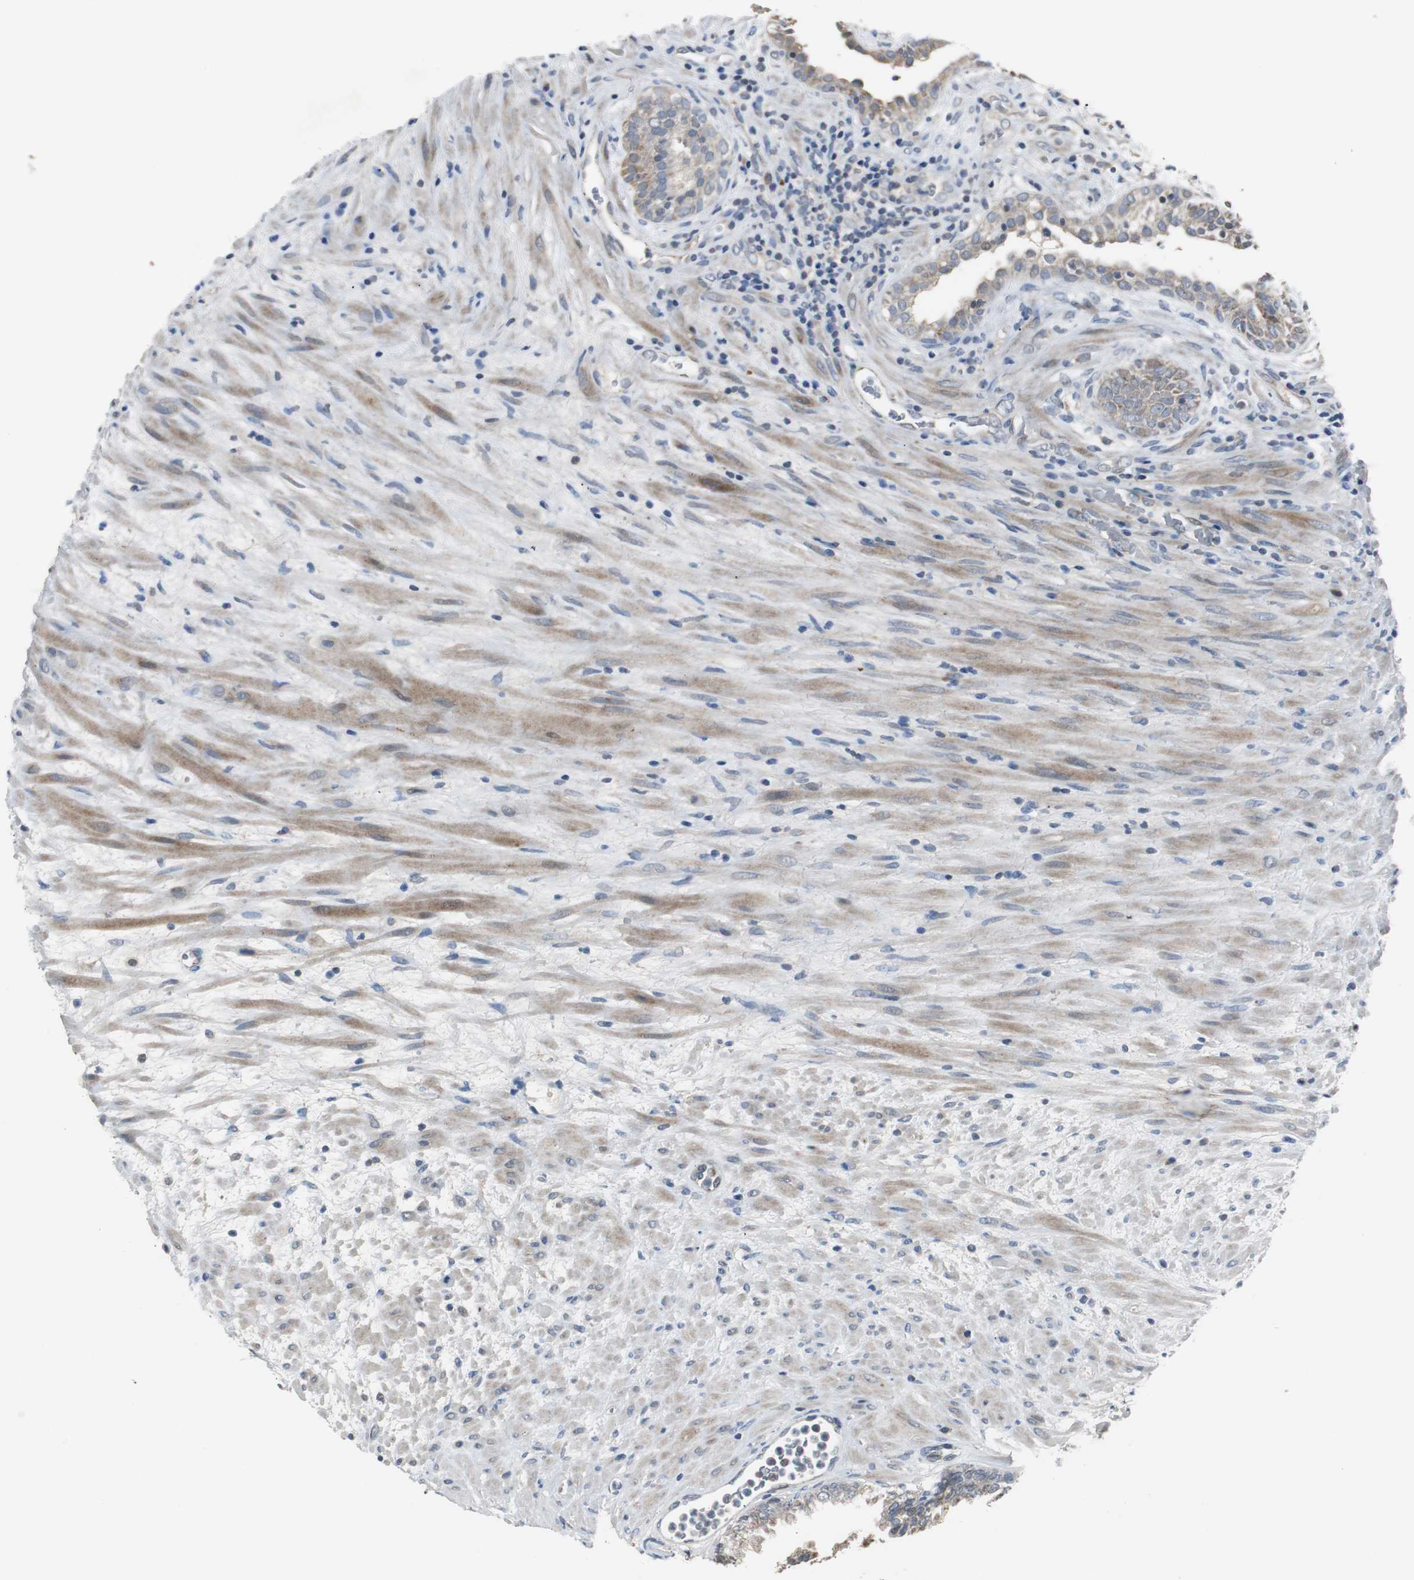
{"staining": {"intensity": "negative", "quantity": "none", "location": "none"}, "tissue": "prostate", "cell_type": "Glandular cells", "image_type": "normal", "snomed": [{"axis": "morphology", "description": "Normal tissue, NOS"}, {"axis": "topography", "description": "Prostate"}], "caption": "IHC histopathology image of normal prostate: prostate stained with DAB (3,3'-diaminobenzidine) displays no significant protein positivity in glandular cells.", "gene": "MYT1", "patient": {"sex": "male", "age": 76}}